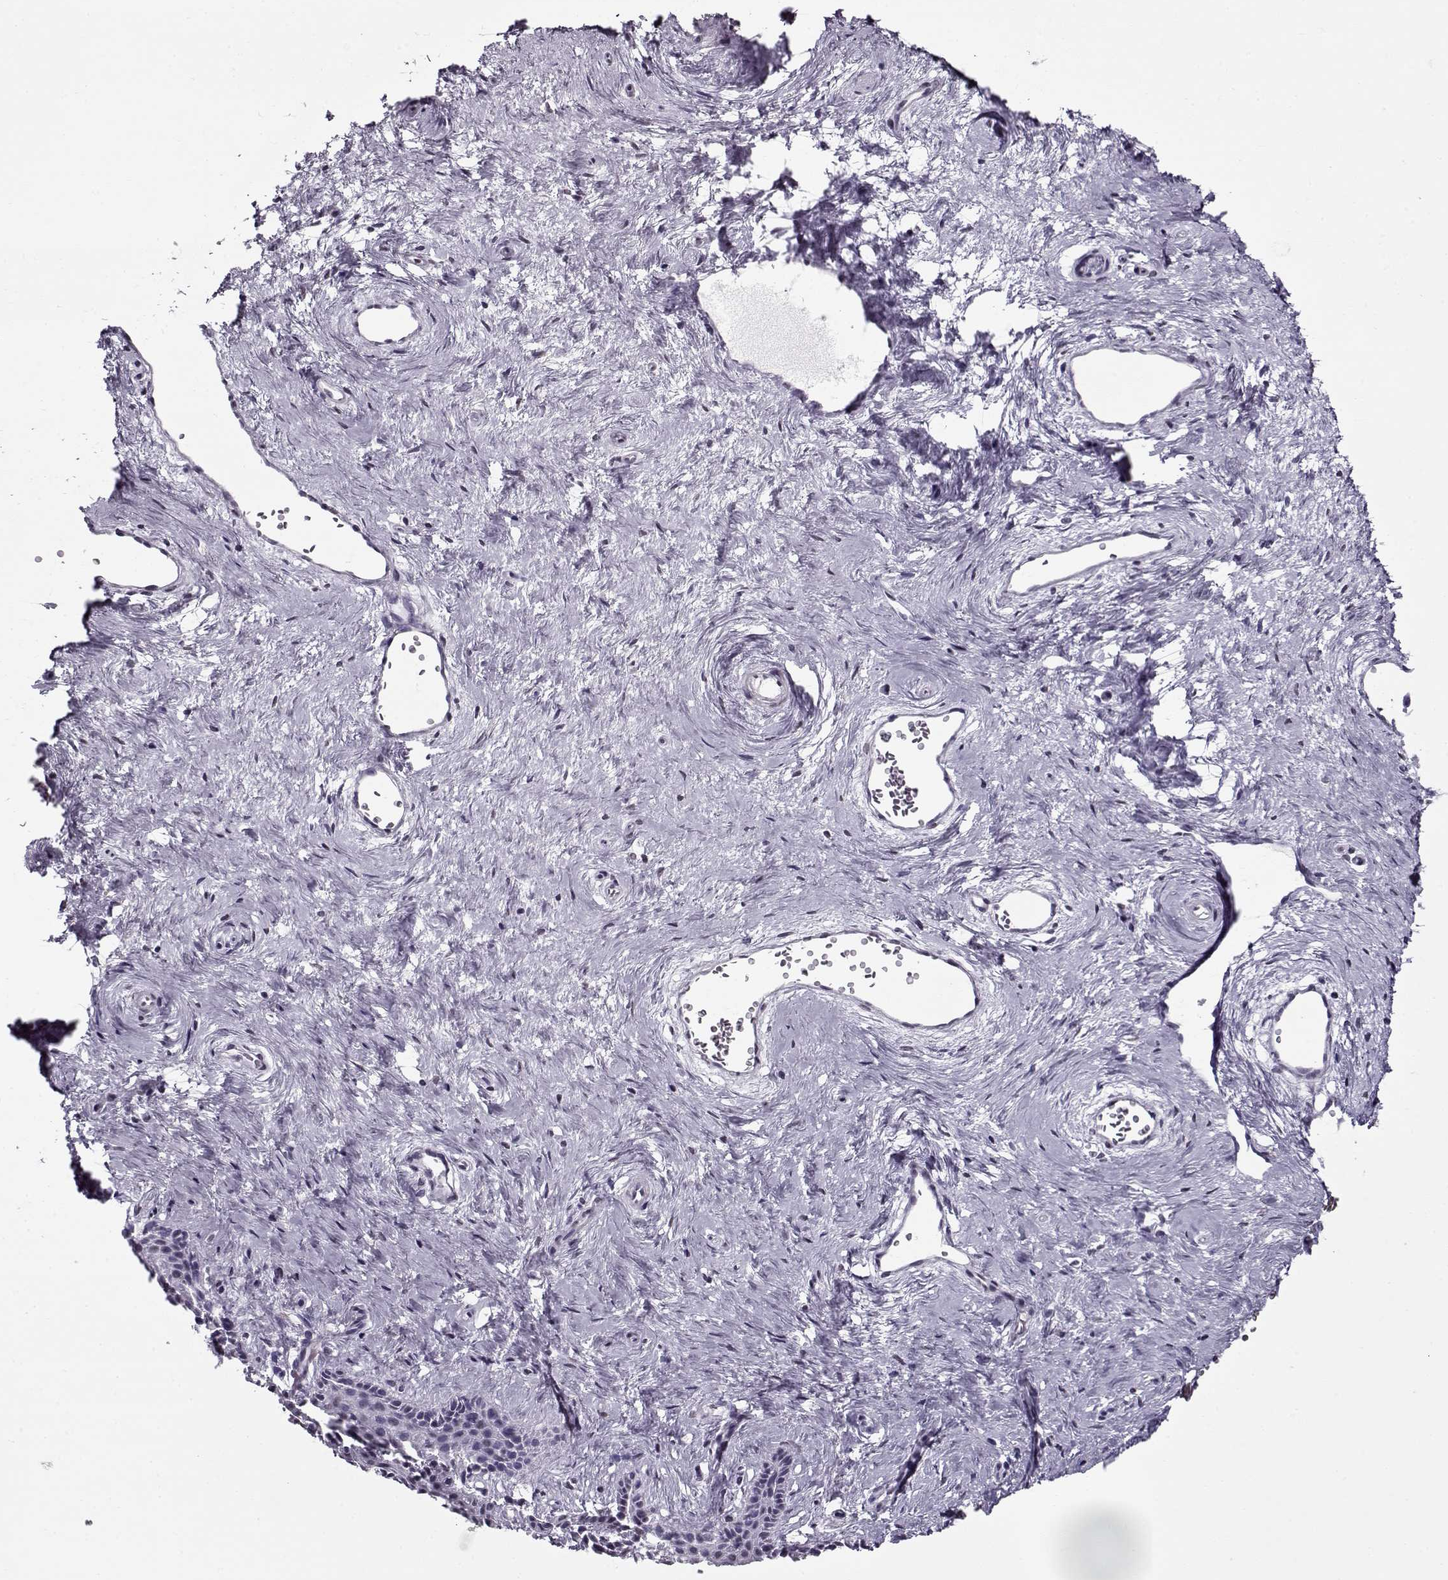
{"staining": {"intensity": "weak", "quantity": "<25%", "location": "nuclear"}, "tissue": "vagina", "cell_type": "Squamous epithelial cells", "image_type": "normal", "snomed": [{"axis": "morphology", "description": "Normal tissue, NOS"}, {"axis": "topography", "description": "Vagina"}], "caption": "IHC histopathology image of benign vagina: vagina stained with DAB displays no significant protein staining in squamous epithelial cells.", "gene": "PRMT8", "patient": {"sex": "female", "age": 45}}